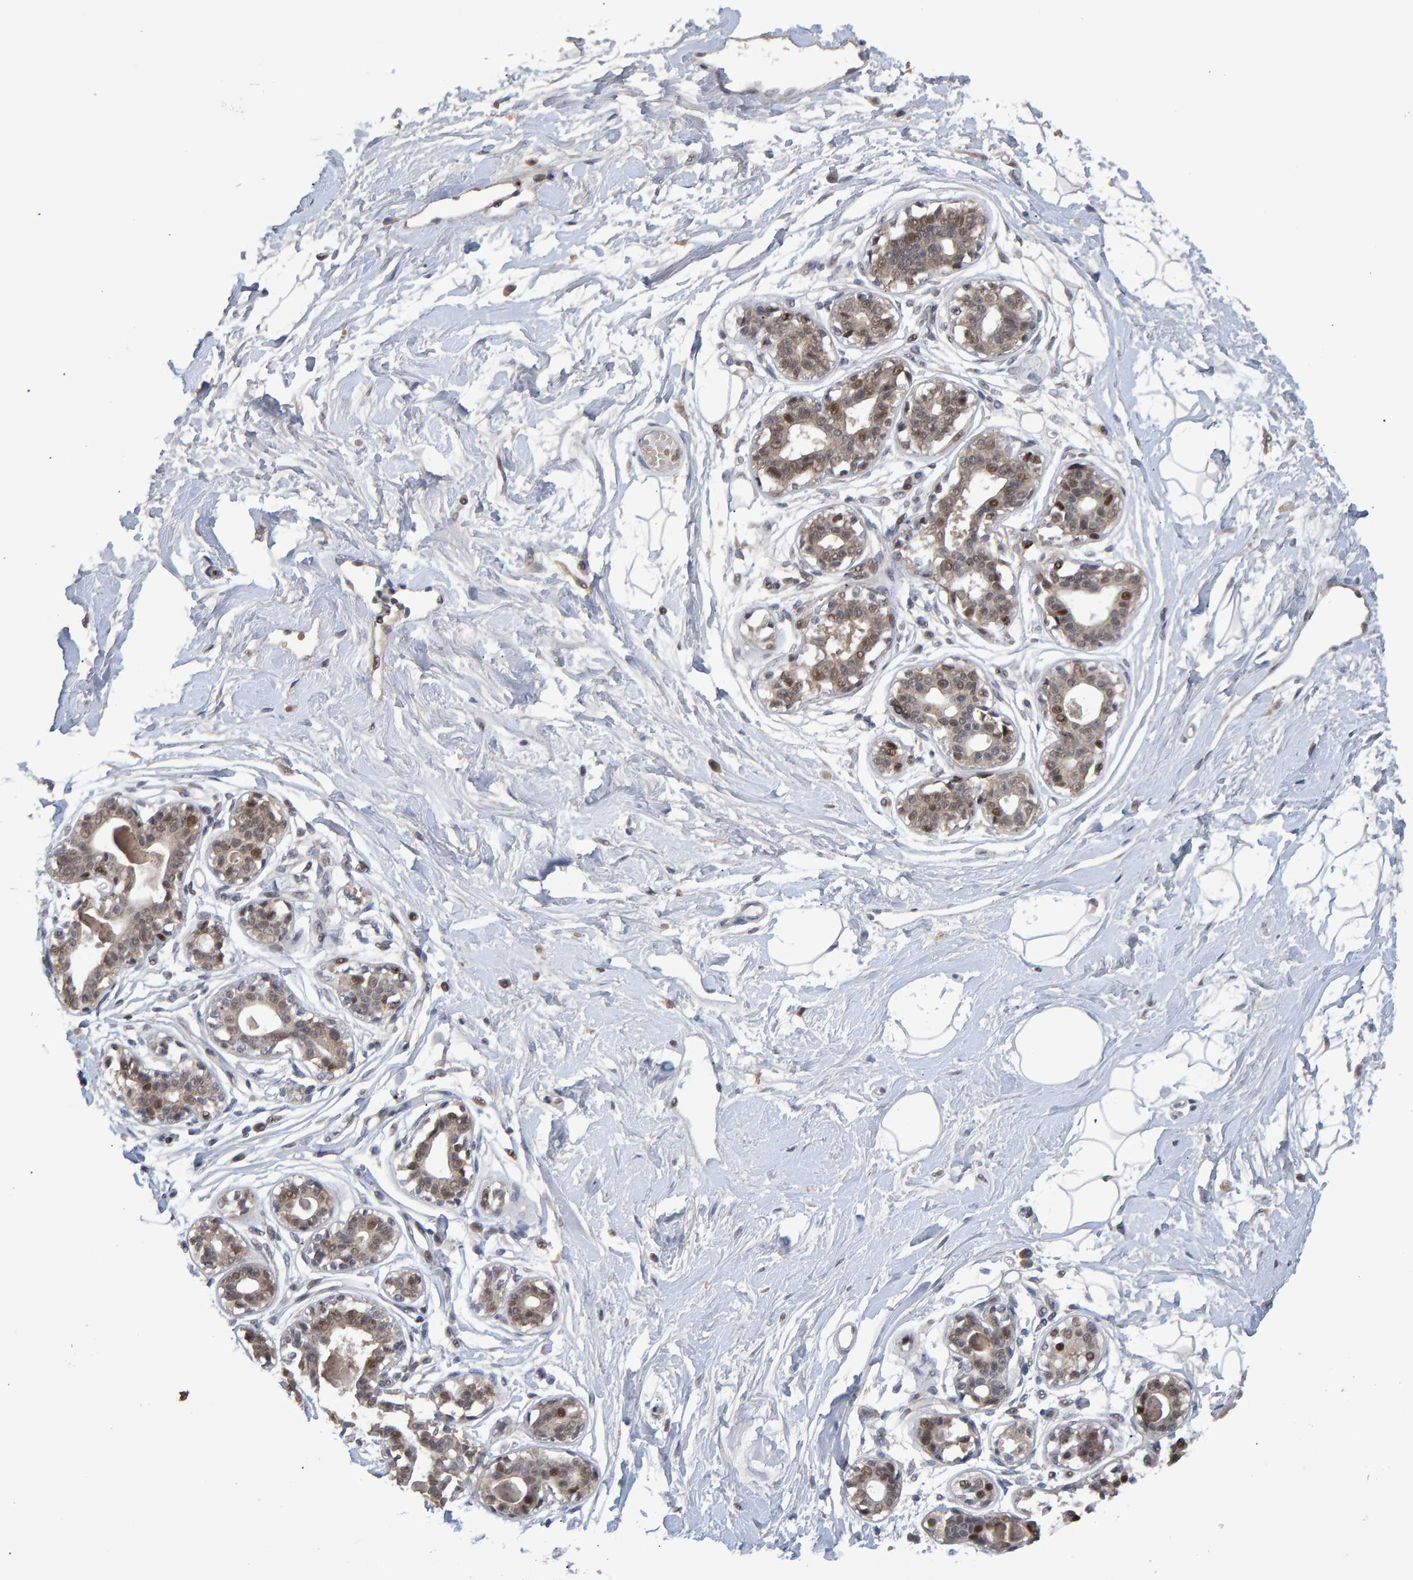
{"staining": {"intensity": "negative", "quantity": "none", "location": "none"}, "tissue": "breast", "cell_type": "Adipocytes", "image_type": "normal", "snomed": [{"axis": "morphology", "description": "Normal tissue, NOS"}, {"axis": "topography", "description": "Breast"}], "caption": "This micrograph is of benign breast stained with immunohistochemistry (IHC) to label a protein in brown with the nuclei are counter-stained blue. There is no positivity in adipocytes.", "gene": "ESRP1", "patient": {"sex": "female", "age": 45}}